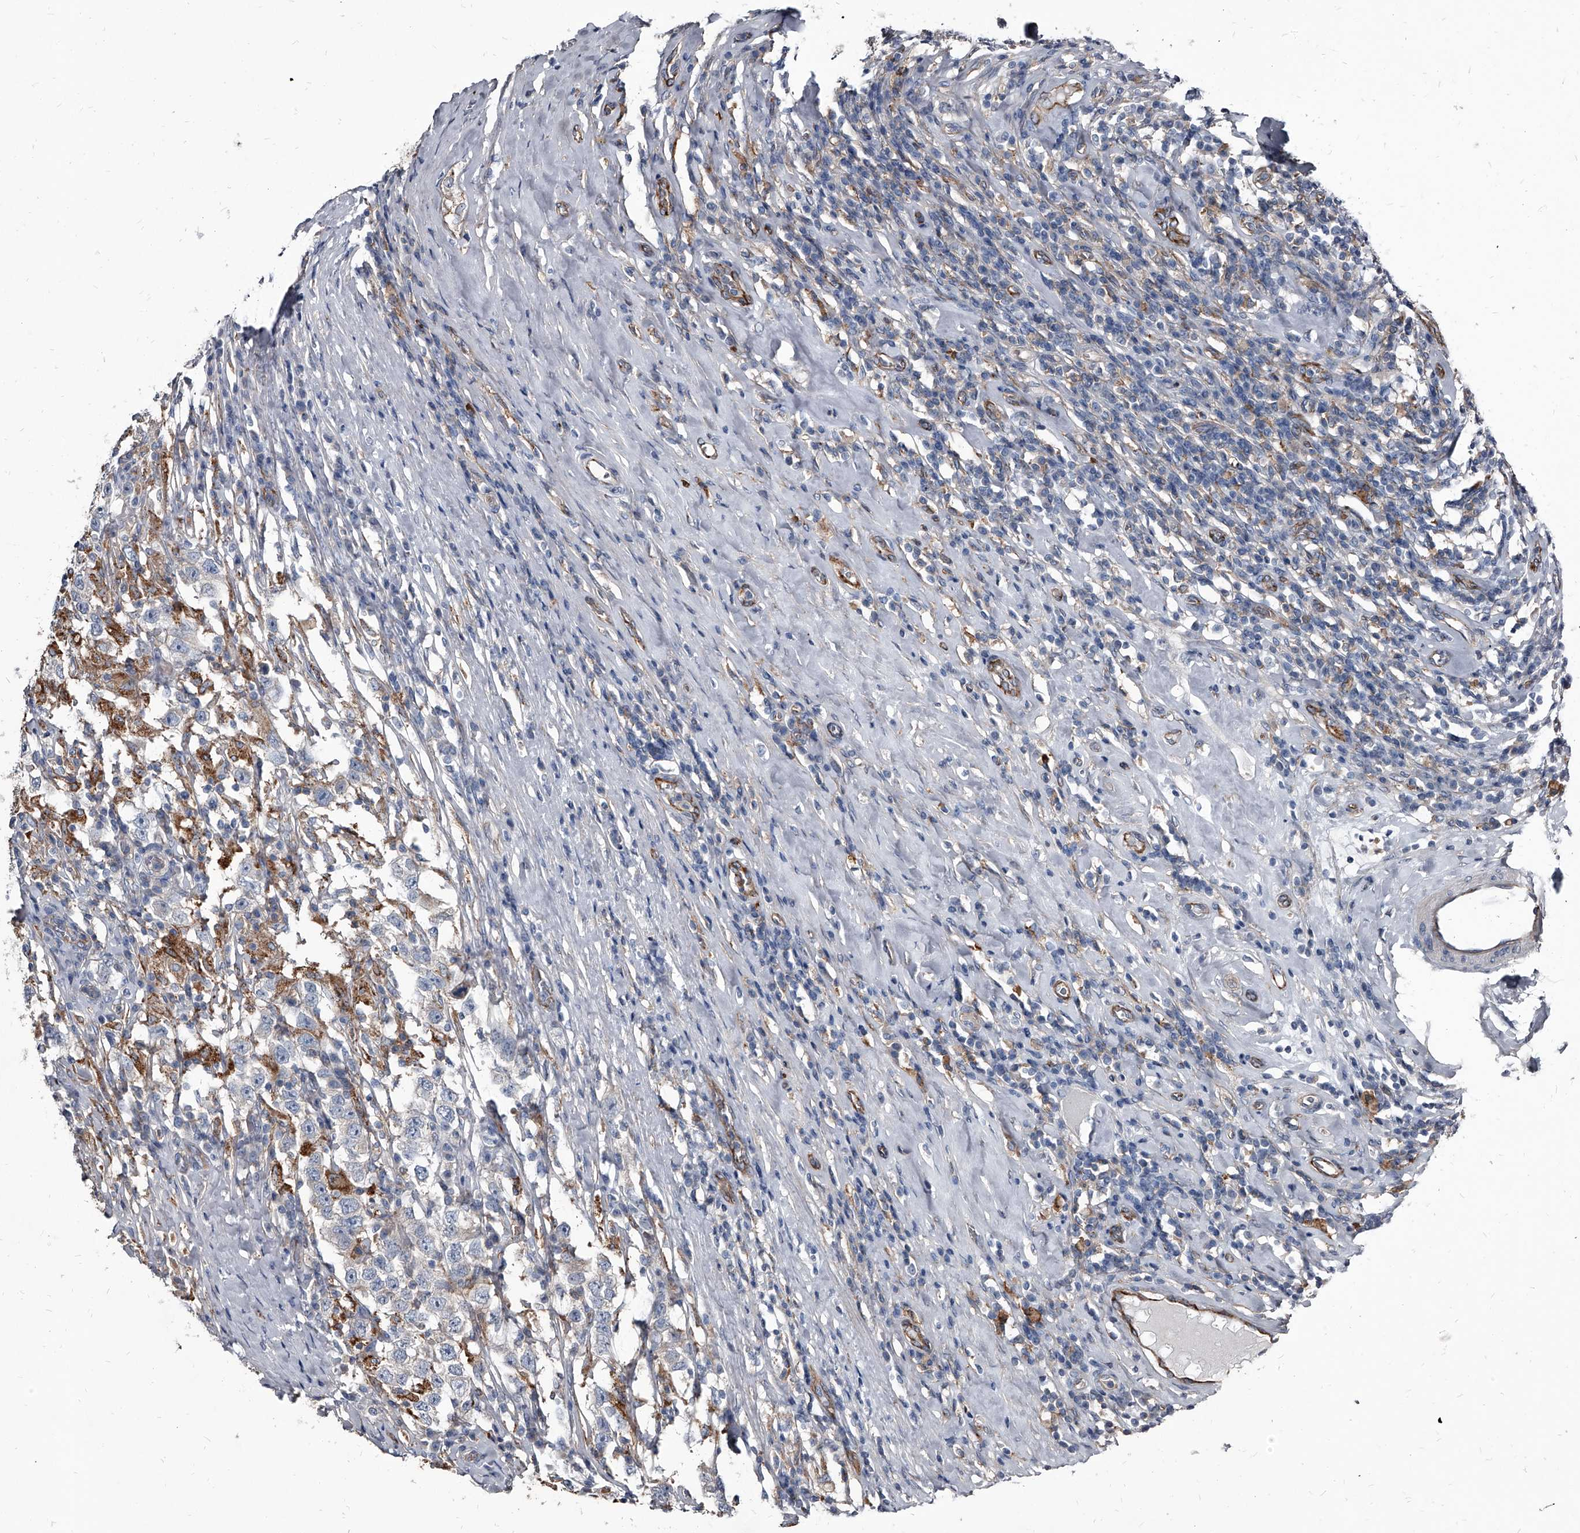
{"staining": {"intensity": "negative", "quantity": "none", "location": "none"}, "tissue": "testis cancer", "cell_type": "Tumor cells", "image_type": "cancer", "snomed": [{"axis": "morphology", "description": "Seminoma, NOS"}, {"axis": "topography", "description": "Testis"}], "caption": "Human testis cancer (seminoma) stained for a protein using IHC shows no staining in tumor cells.", "gene": "PGLYRP3", "patient": {"sex": "male", "age": 41}}